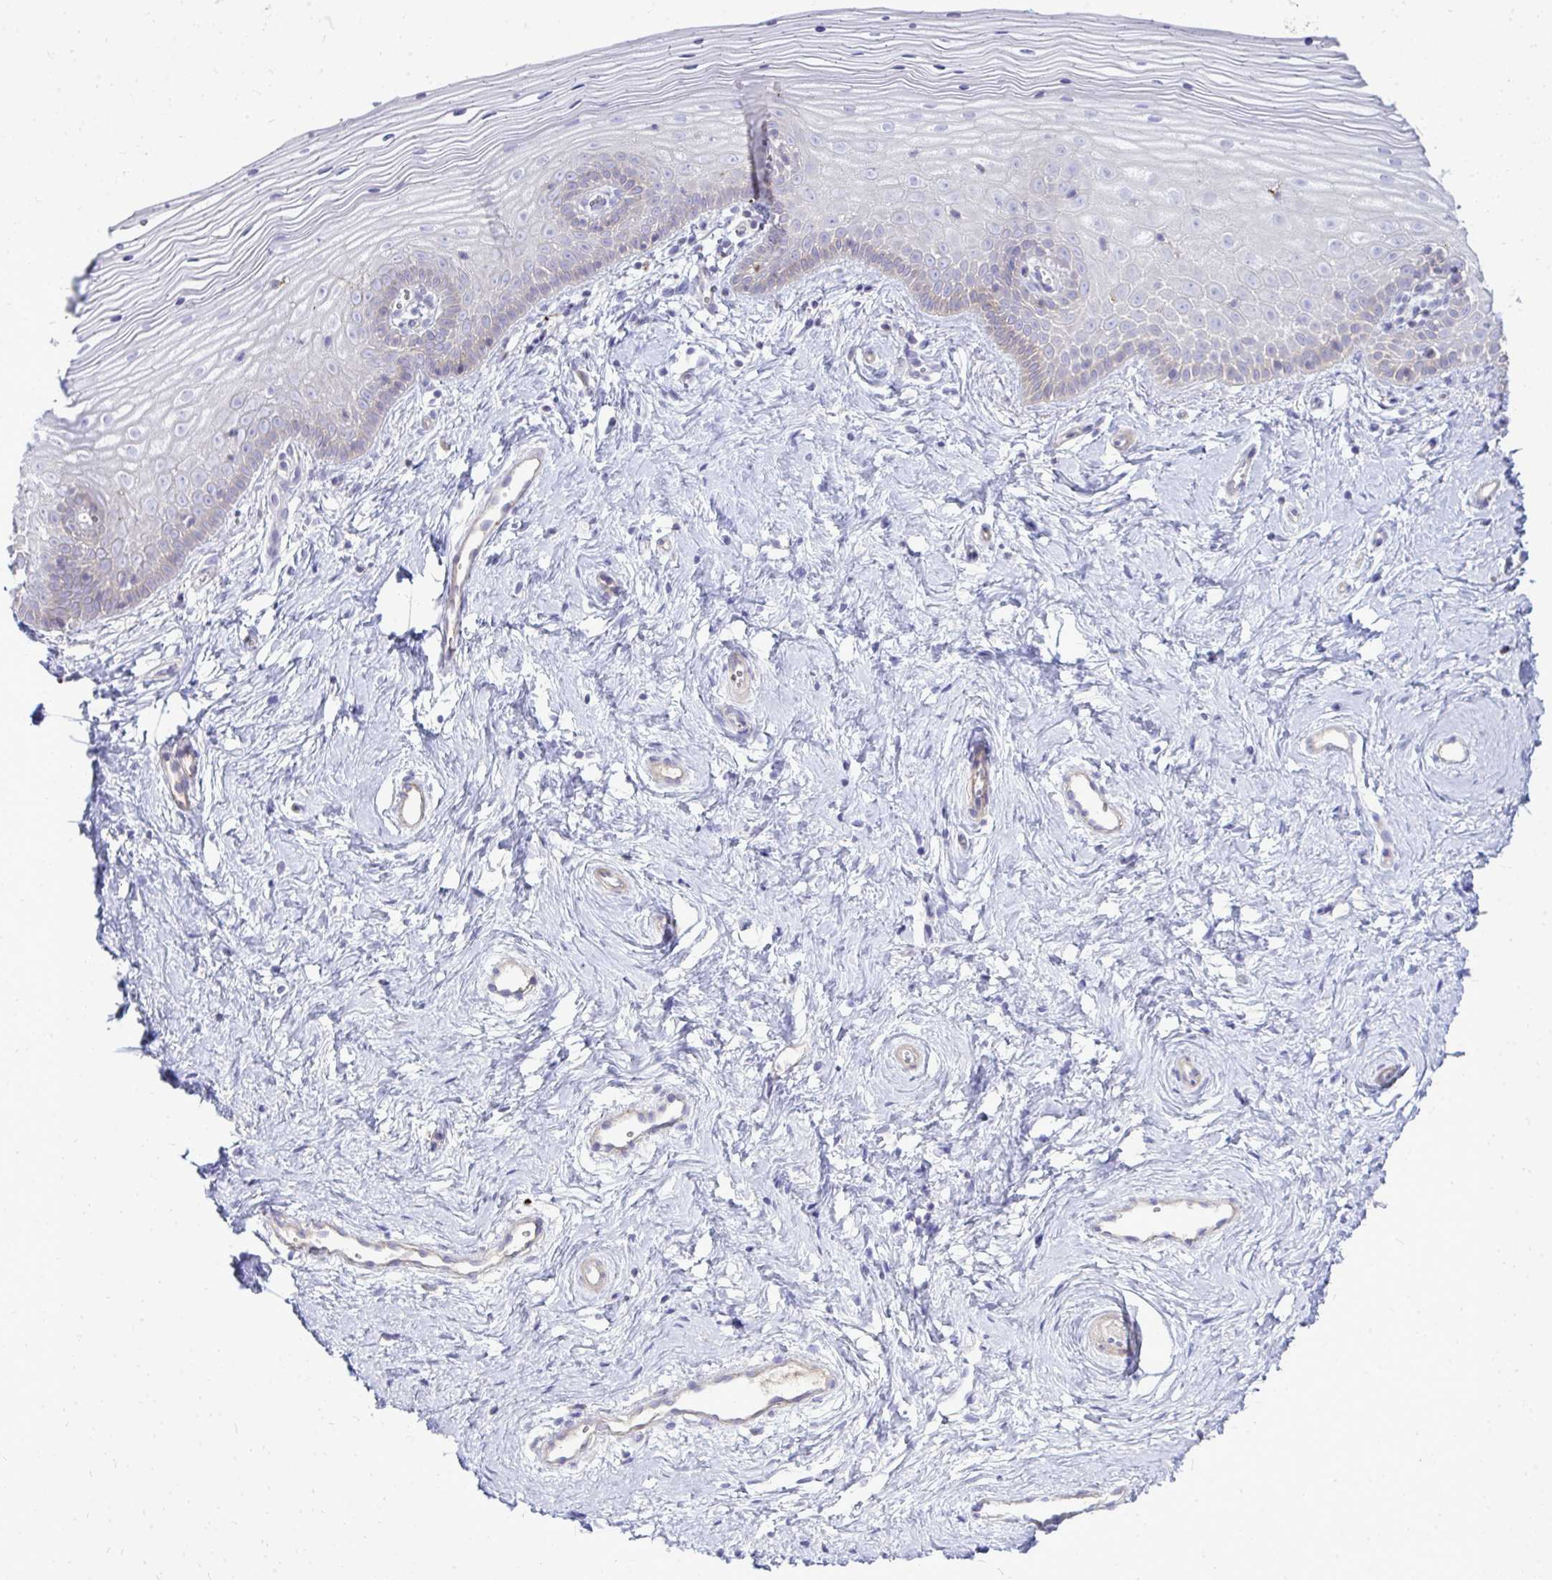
{"staining": {"intensity": "weak", "quantity": "<25%", "location": "cytoplasmic/membranous"}, "tissue": "vagina", "cell_type": "Squamous epithelial cells", "image_type": "normal", "snomed": [{"axis": "morphology", "description": "Normal tissue, NOS"}, {"axis": "topography", "description": "Vagina"}], "caption": "Immunohistochemistry (IHC) micrograph of benign human vagina stained for a protein (brown), which demonstrates no staining in squamous epithelial cells.", "gene": "TP53I11", "patient": {"sex": "female", "age": 38}}